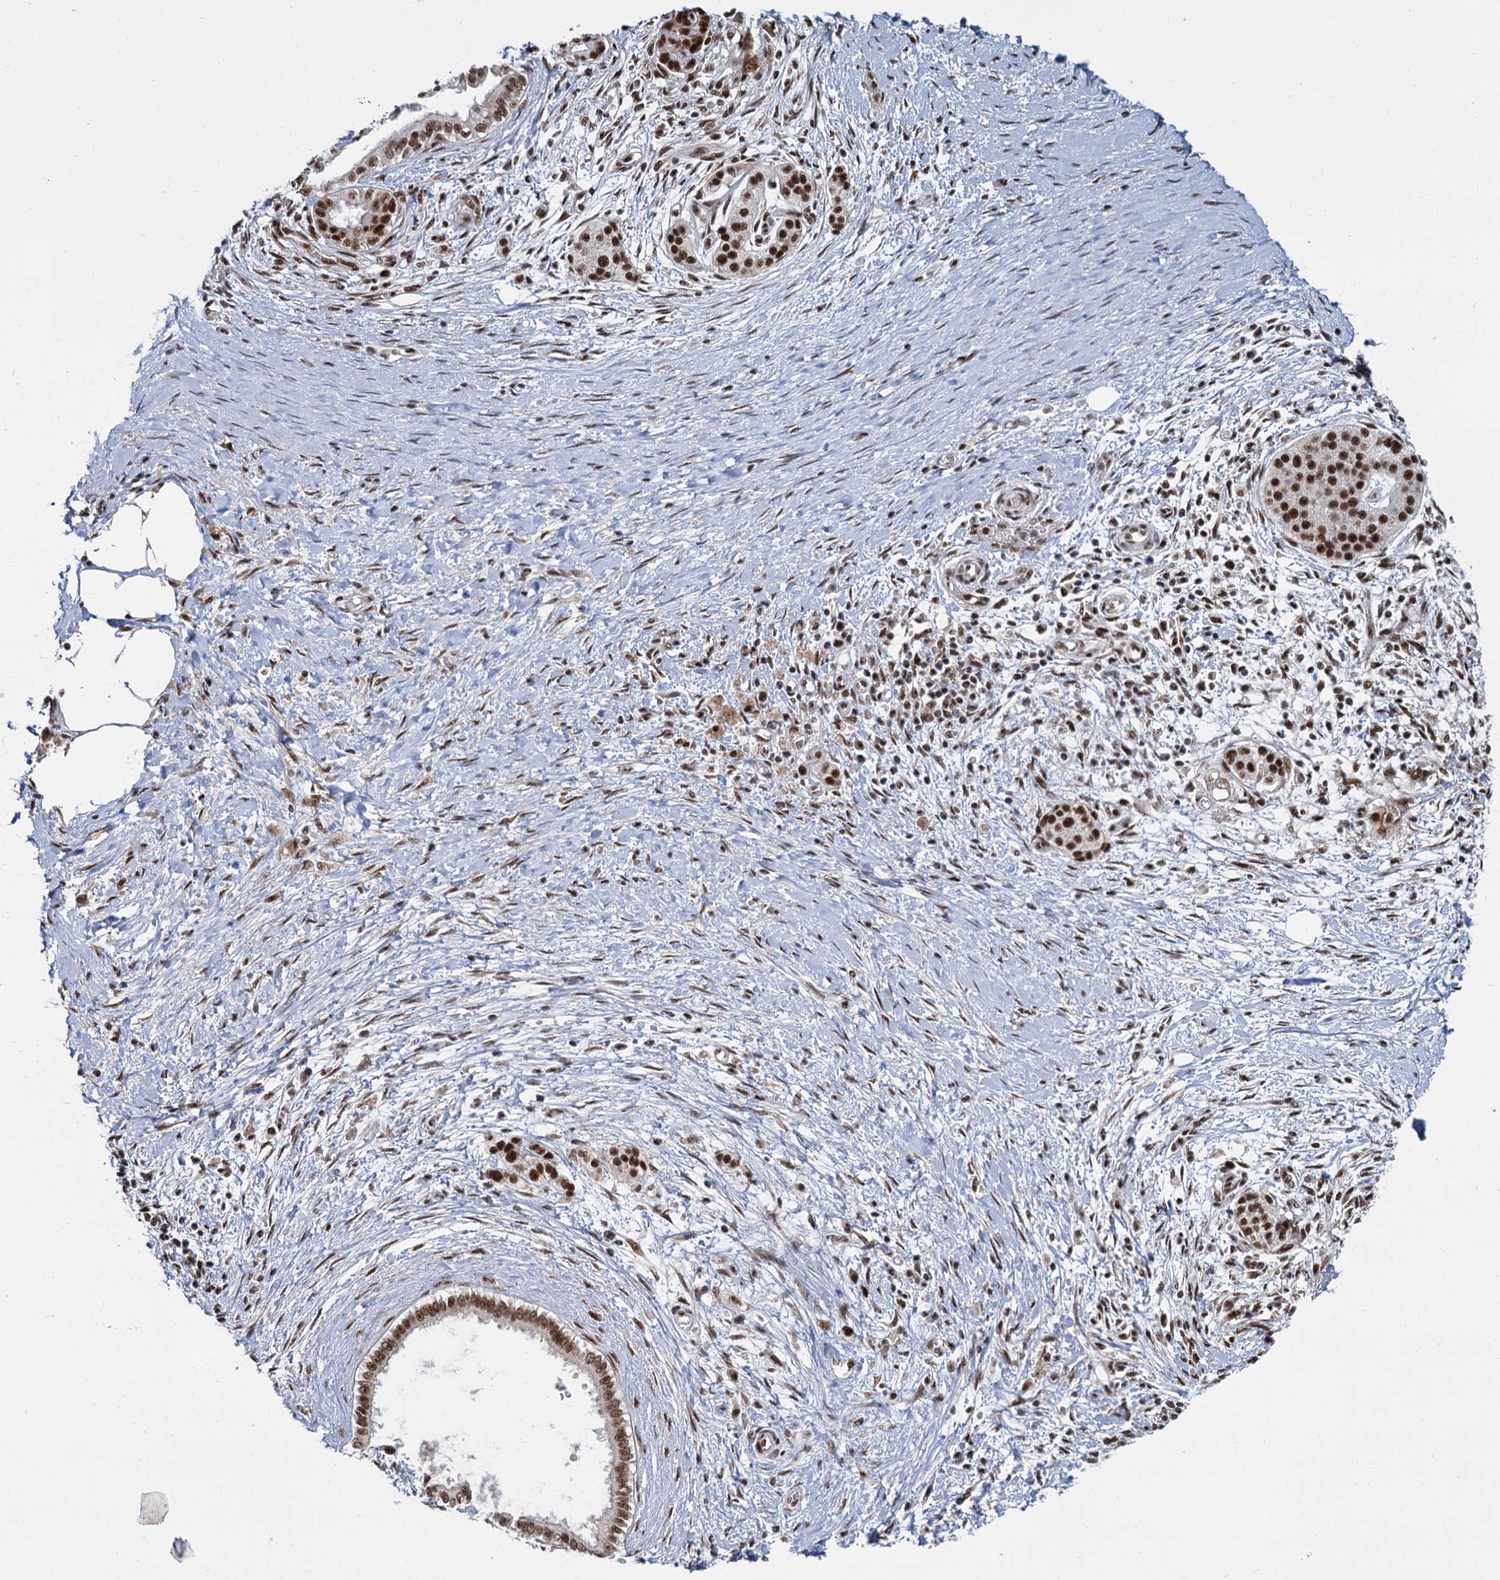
{"staining": {"intensity": "strong", "quantity": ">75%", "location": "nuclear"}, "tissue": "pancreatic cancer", "cell_type": "Tumor cells", "image_type": "cancer", "snomed": [{"axis": "morphology", "description": "Adenocarcinoma, NOS"}, {"axis": "topography", "description": "Pancreas"}], "caption": "About >75% of tumor cells in pancreatic cancer (adenocarcinoma) demonstrate strong nuclear protein expression as visualized by brown immunohistochemical staining.", "gene": "WBP4", "patient": {"sex": "male", "age": 58}}